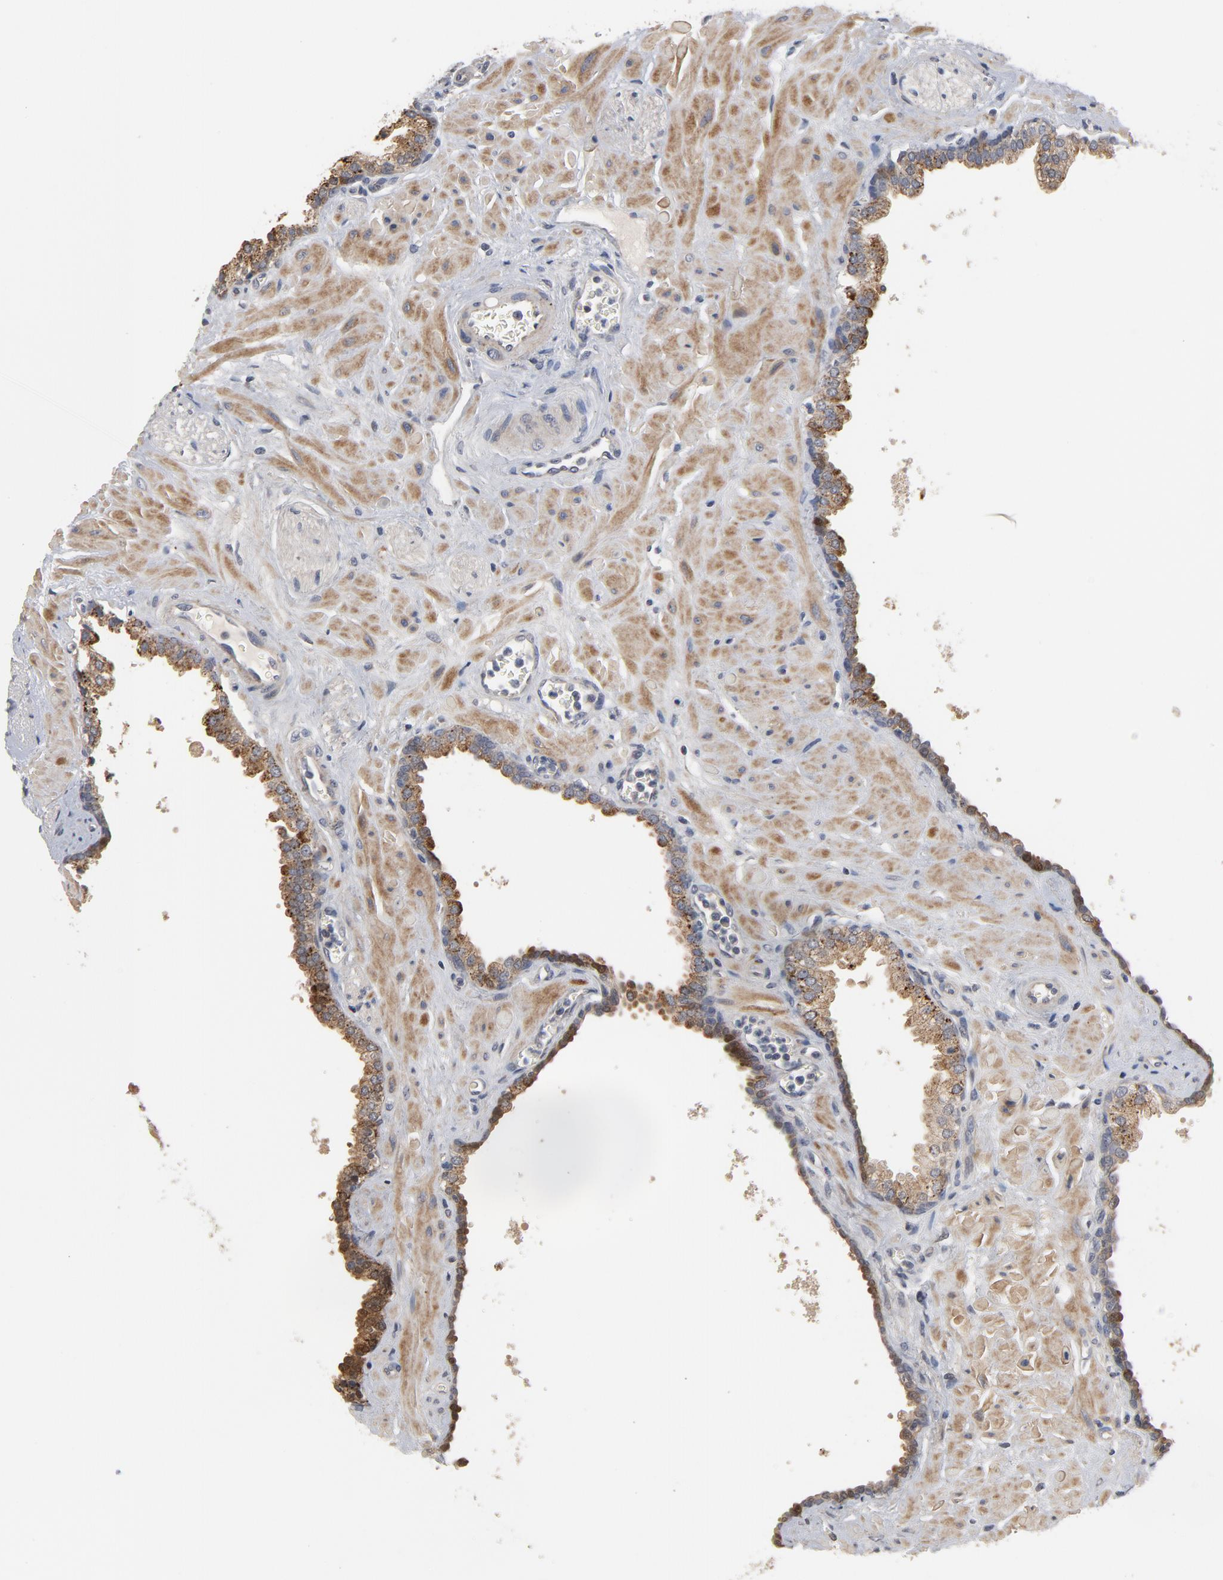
{"staining": {"intensity": "strong", "quantity": ">75%", "location": "cytoplasmic/membranous"}, "tissue": "prostate", "cell_type": "Glandular cells", "image_type": "normal", "snomed": [{"axis": "morphology", "description": "Normal tissue, NOS"}, {"axis": "topography", "description": "Prostate"}], "caption": "The histopathology image exhibits staining of normal prostate, revealing strong cytoplasmic/membranous protein staining (brown color) within glandular cells.", "gene": "PPP1R1B", "patient": {"sex": "male", "age": 60}}